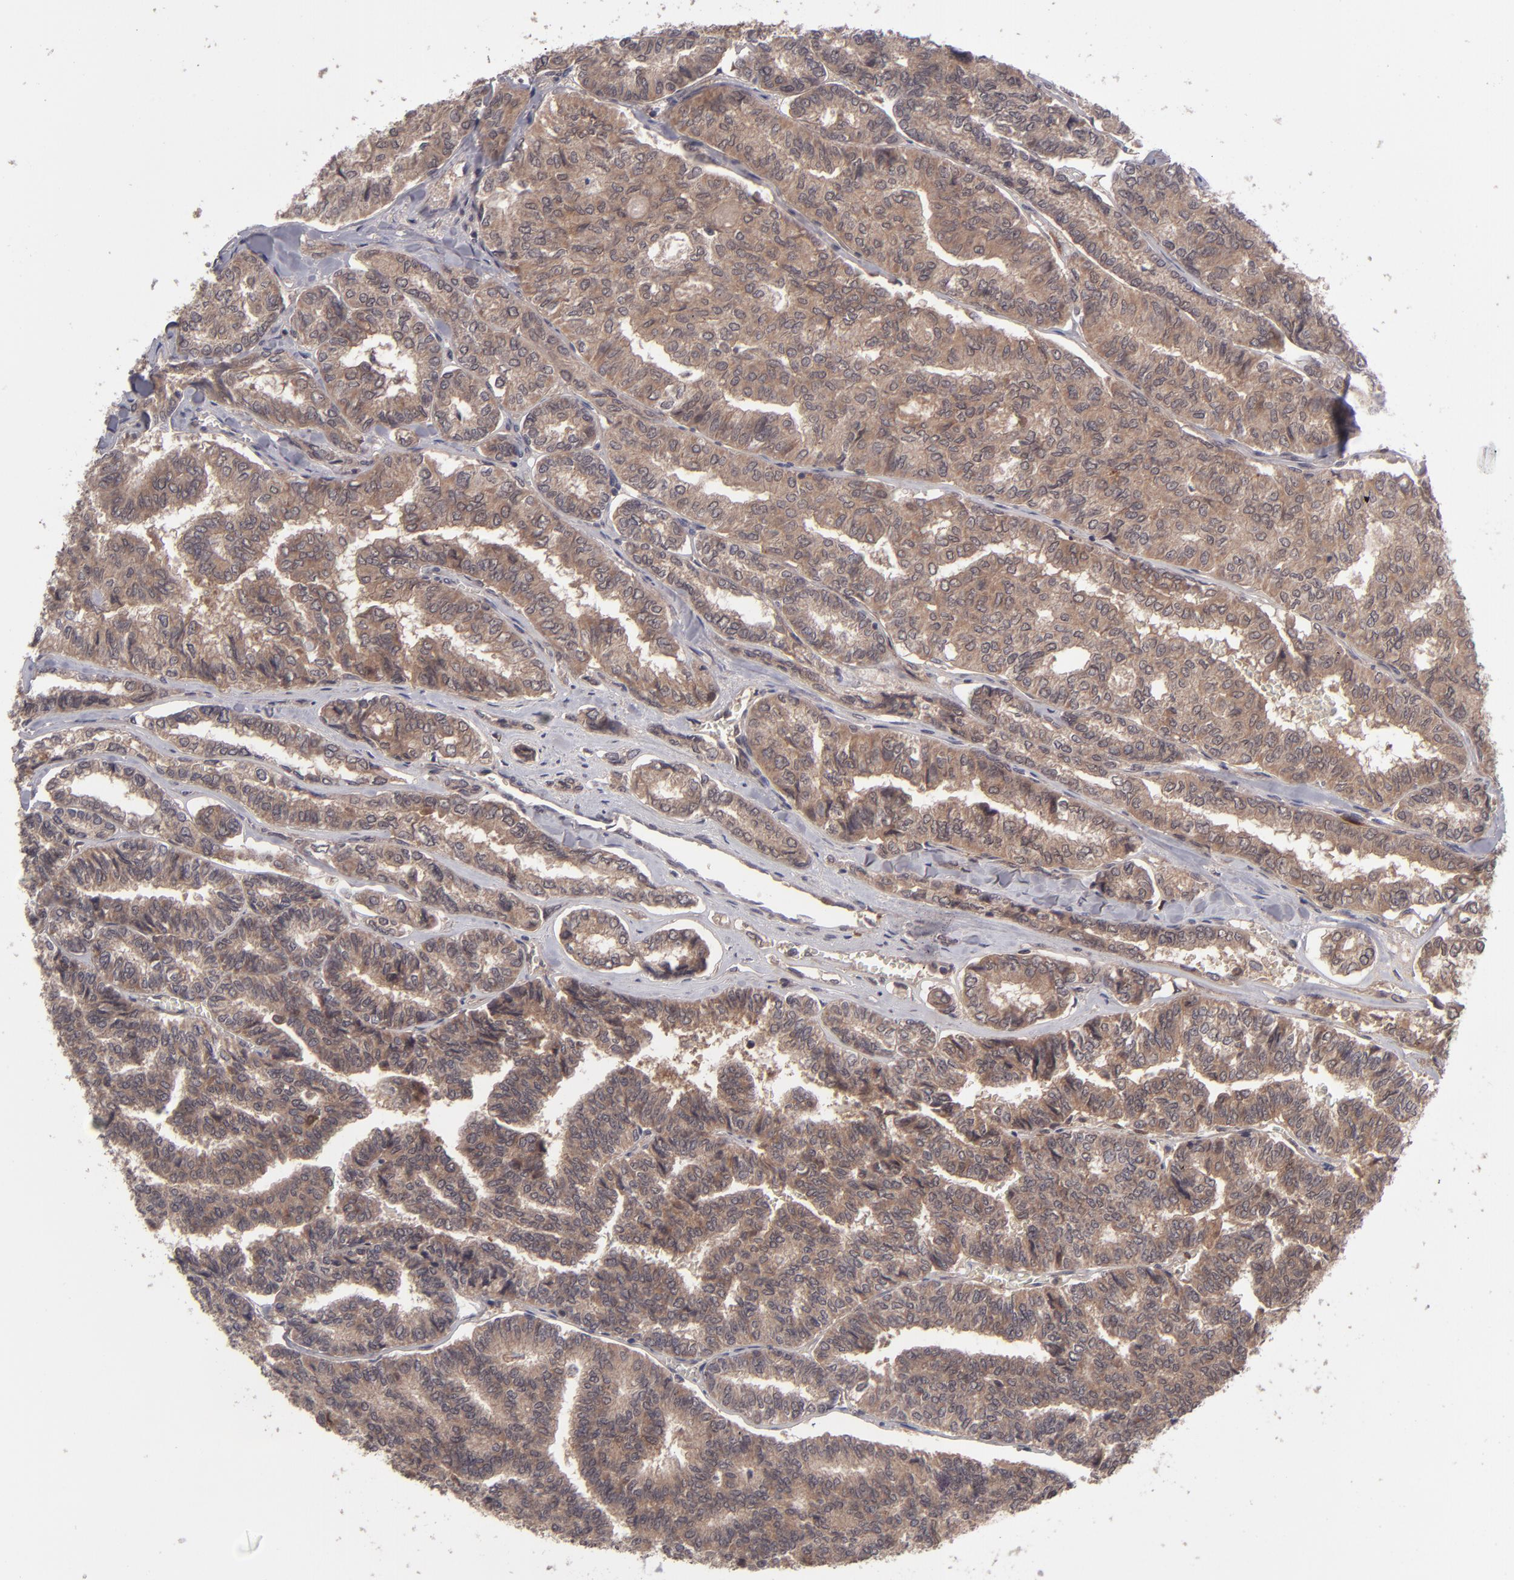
{"staining": {"intensity": "moderate", "quantity": ">75%", "location": "cytoplasmic/membranous"}, "tissue": "thyroid cancer", "cell_type": "Tumor cells", "image_type": "cancer", "snomed": [{"axis": "morphology", "description": "Papillary adenocarcinoma, NOS"}, {"axis": "topography", "description": "Thyroid gland"}], "caption": "Immunohistochemistry (DAB) staining of human thyroid papillary adenocarcinoma displays moderate cytoplasmic/membranous protein positivity in approximately >75% of tumor cells.", "gene": "TYMS", "patient": {"sex": "female", "age": 35}}